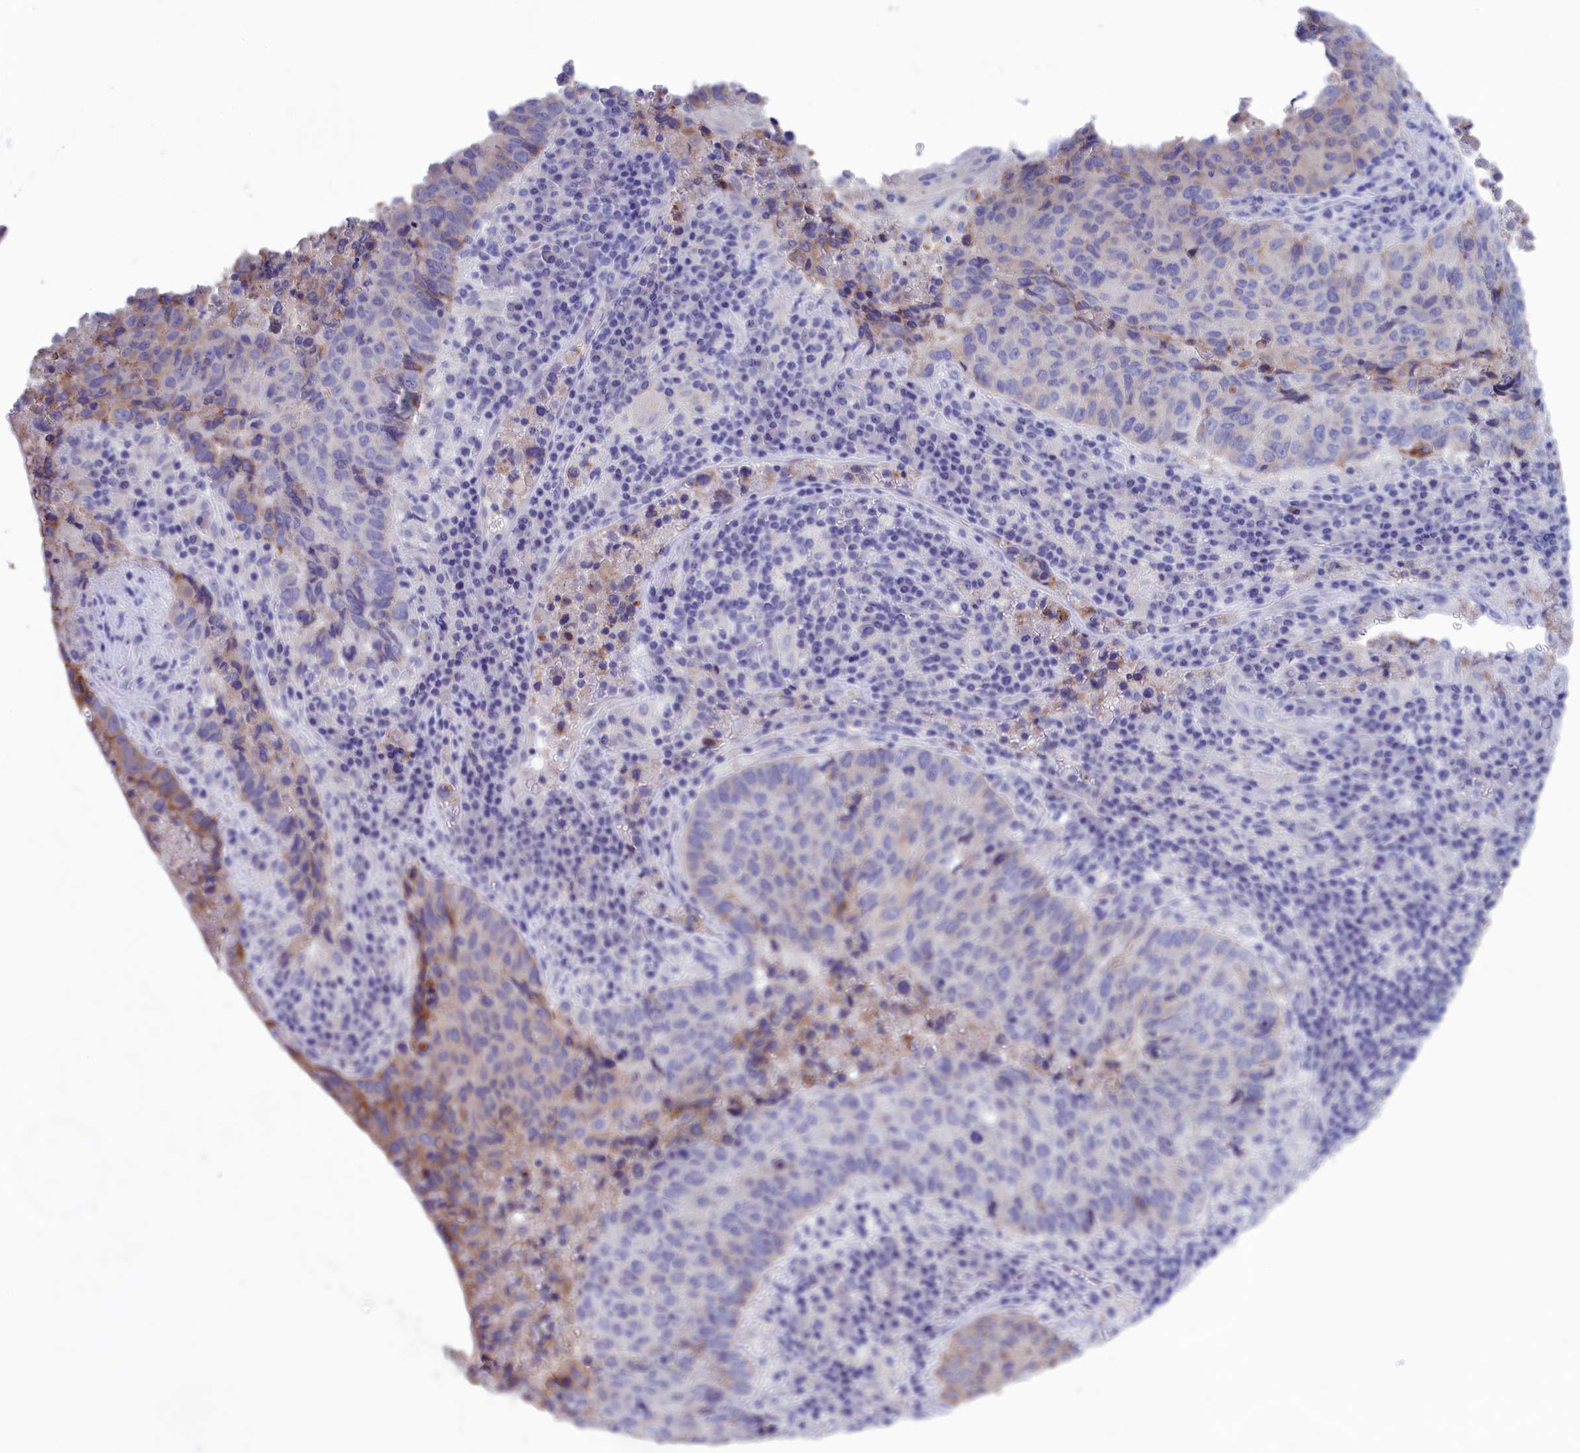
{"staining": {"intensity": "moderate", "quantity": "<25%", "location": "cytoplasmic/membranous"}, "tissue": "lung cancer", "cell_type": "Tumor cells", "image_type": "cancer", "snomed": [{"axis": "morphology", "description": "Squamous cell carcinoma, NOS"}, {"axis": "topography", "description": "Lung"}], "caption": "Lung squamous cell carcinoma stained with a protein marker demonstrates moderate staining in tumor cells.", "gene": "VPS35L", "patient": {"sex": "male", "age": 73}}